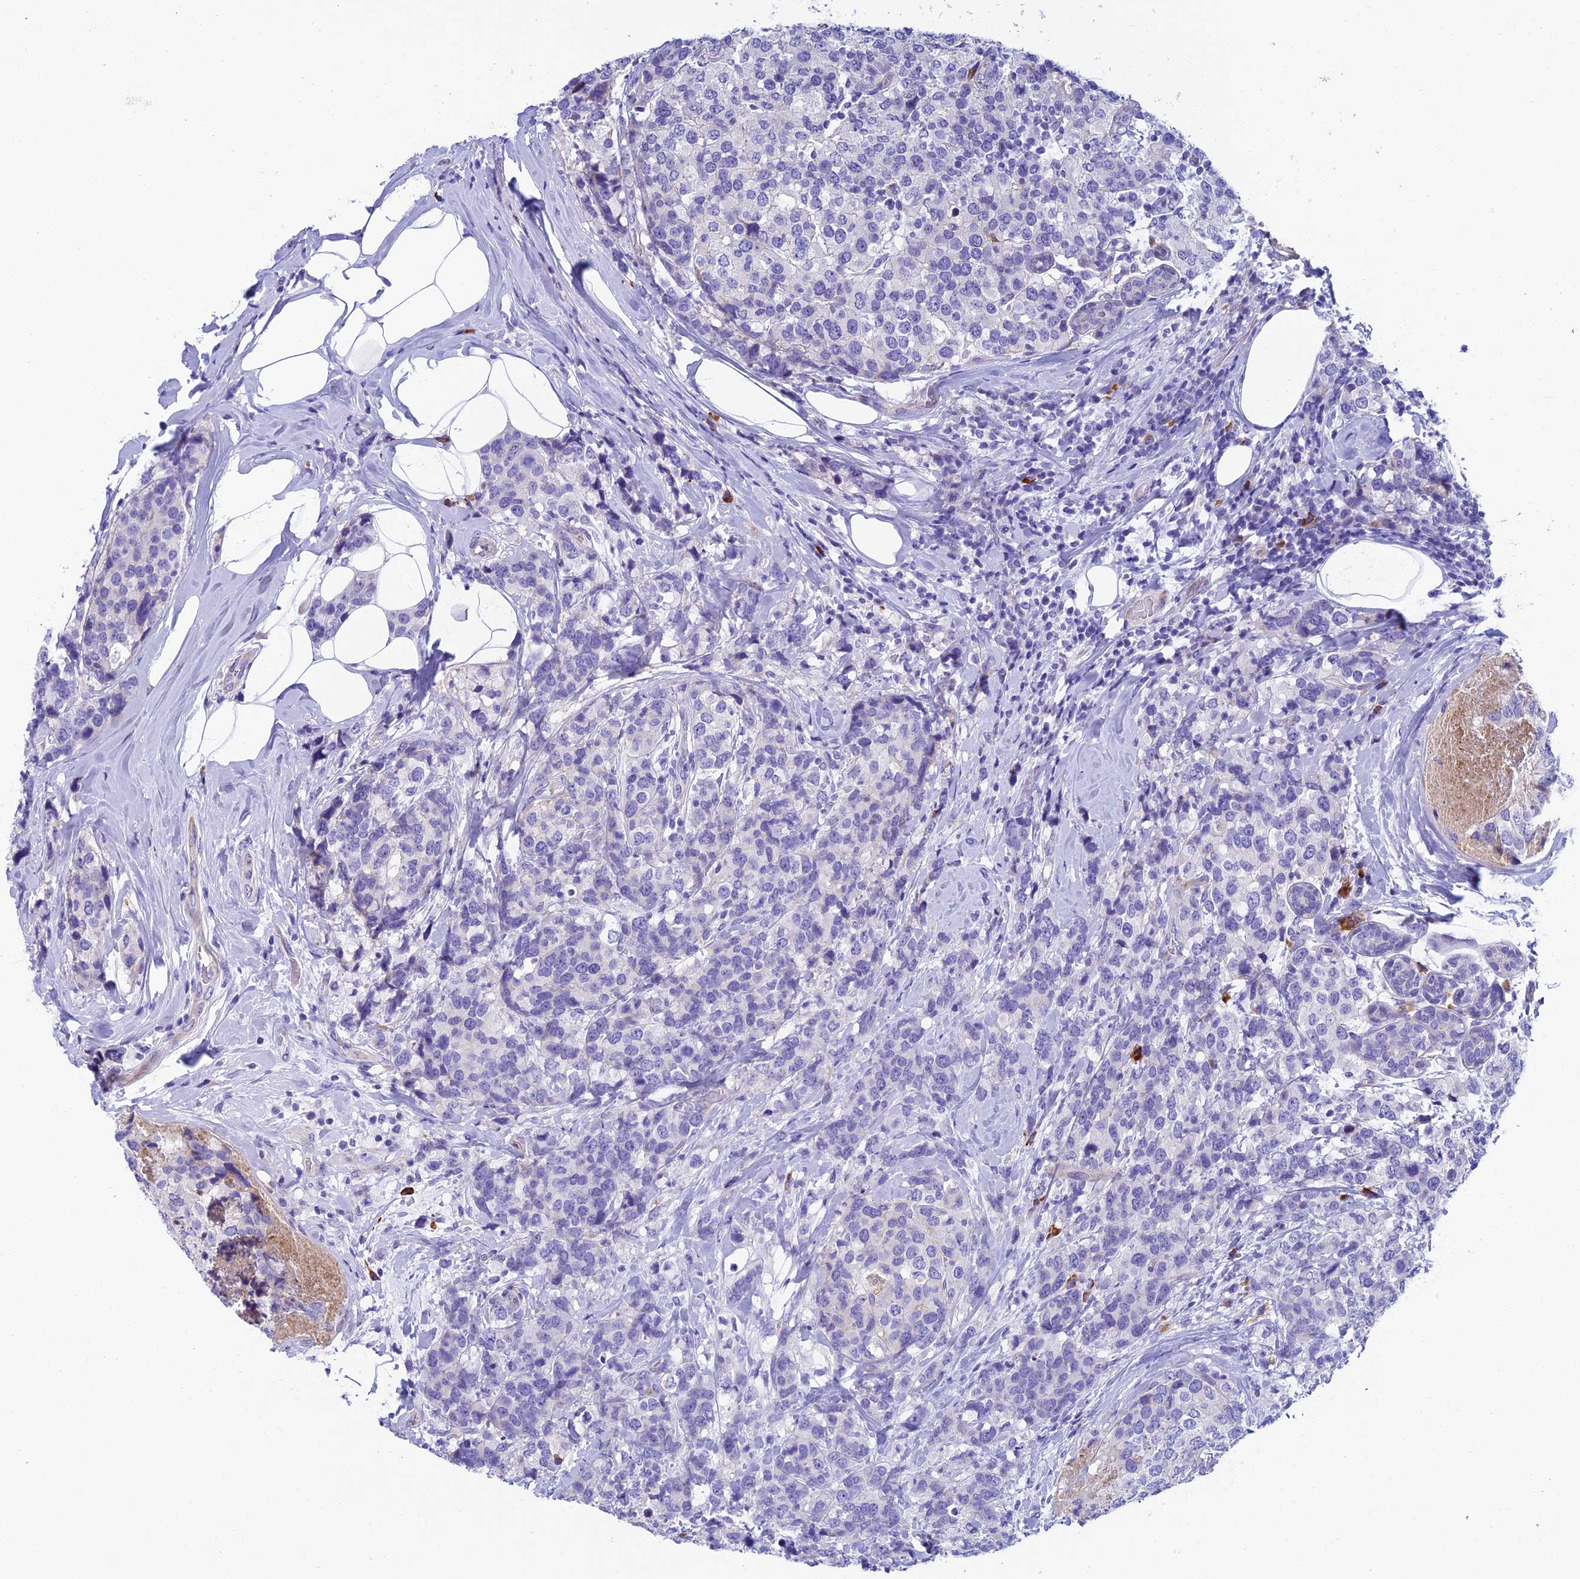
{"staining": {"intensity": "negative", "quantity": "none", "location": "none"}, "tissue": "breast cancer", "cell_type": "Tumor cells", "image_type": "cancer", "snomed": [{"axis": "morphology", "description": "Lobular carcinoma"}, {"axis": "topography", "description": "Breast"}], "caption": "This is a photomicrograph of immunohistochemistry (IHC) staining of breast cancer (lobular carcinoma), which shows no staining in tumor cells.", "gene": "MACIR", "patient": {"sex": "female", "age": 59}}